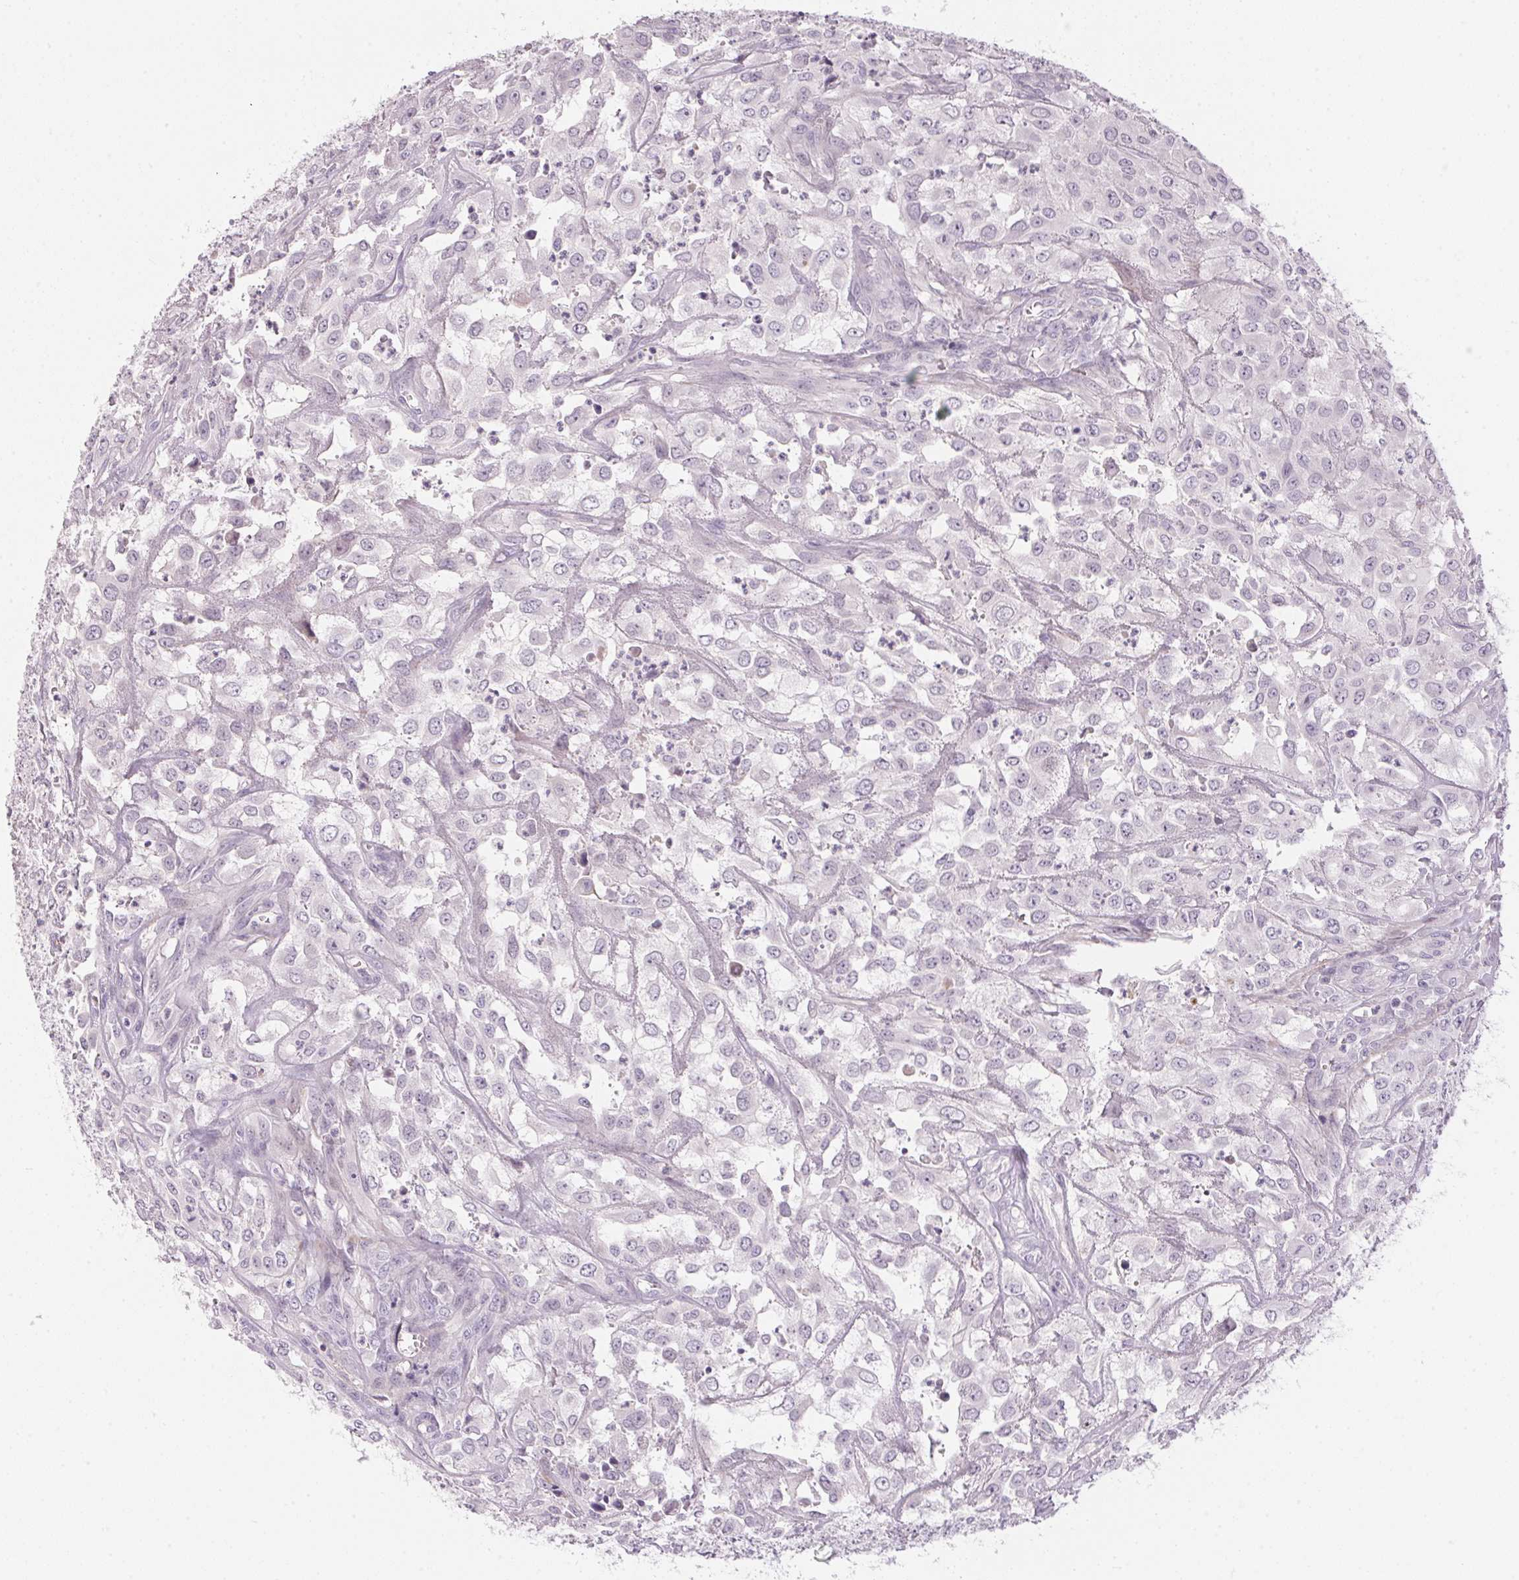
{"staining": {"intensity": "negative", "quantity": "none", "location": "none"}, "tissue": "urothelial cancer", "cell_type": "Tumor cells", "image_type": "cancer", "snomed": [{"axis": "morphology", "description": "Urothelial carcinoma, High grade"}, {"axis": "topography", "description": "Urinary bladder"}], "caption": "High power microscopy photomicrograph of an immunohistochemistry (IHC) image of urothelial cancer, revealing no significant staining in tumor cells. (DAB immunohistochemistry (IHC) visualized using brightfield microscopy, high magnification).", "gene": "GDAP1L1", "patient": {"sex": "male", "age": 67}}